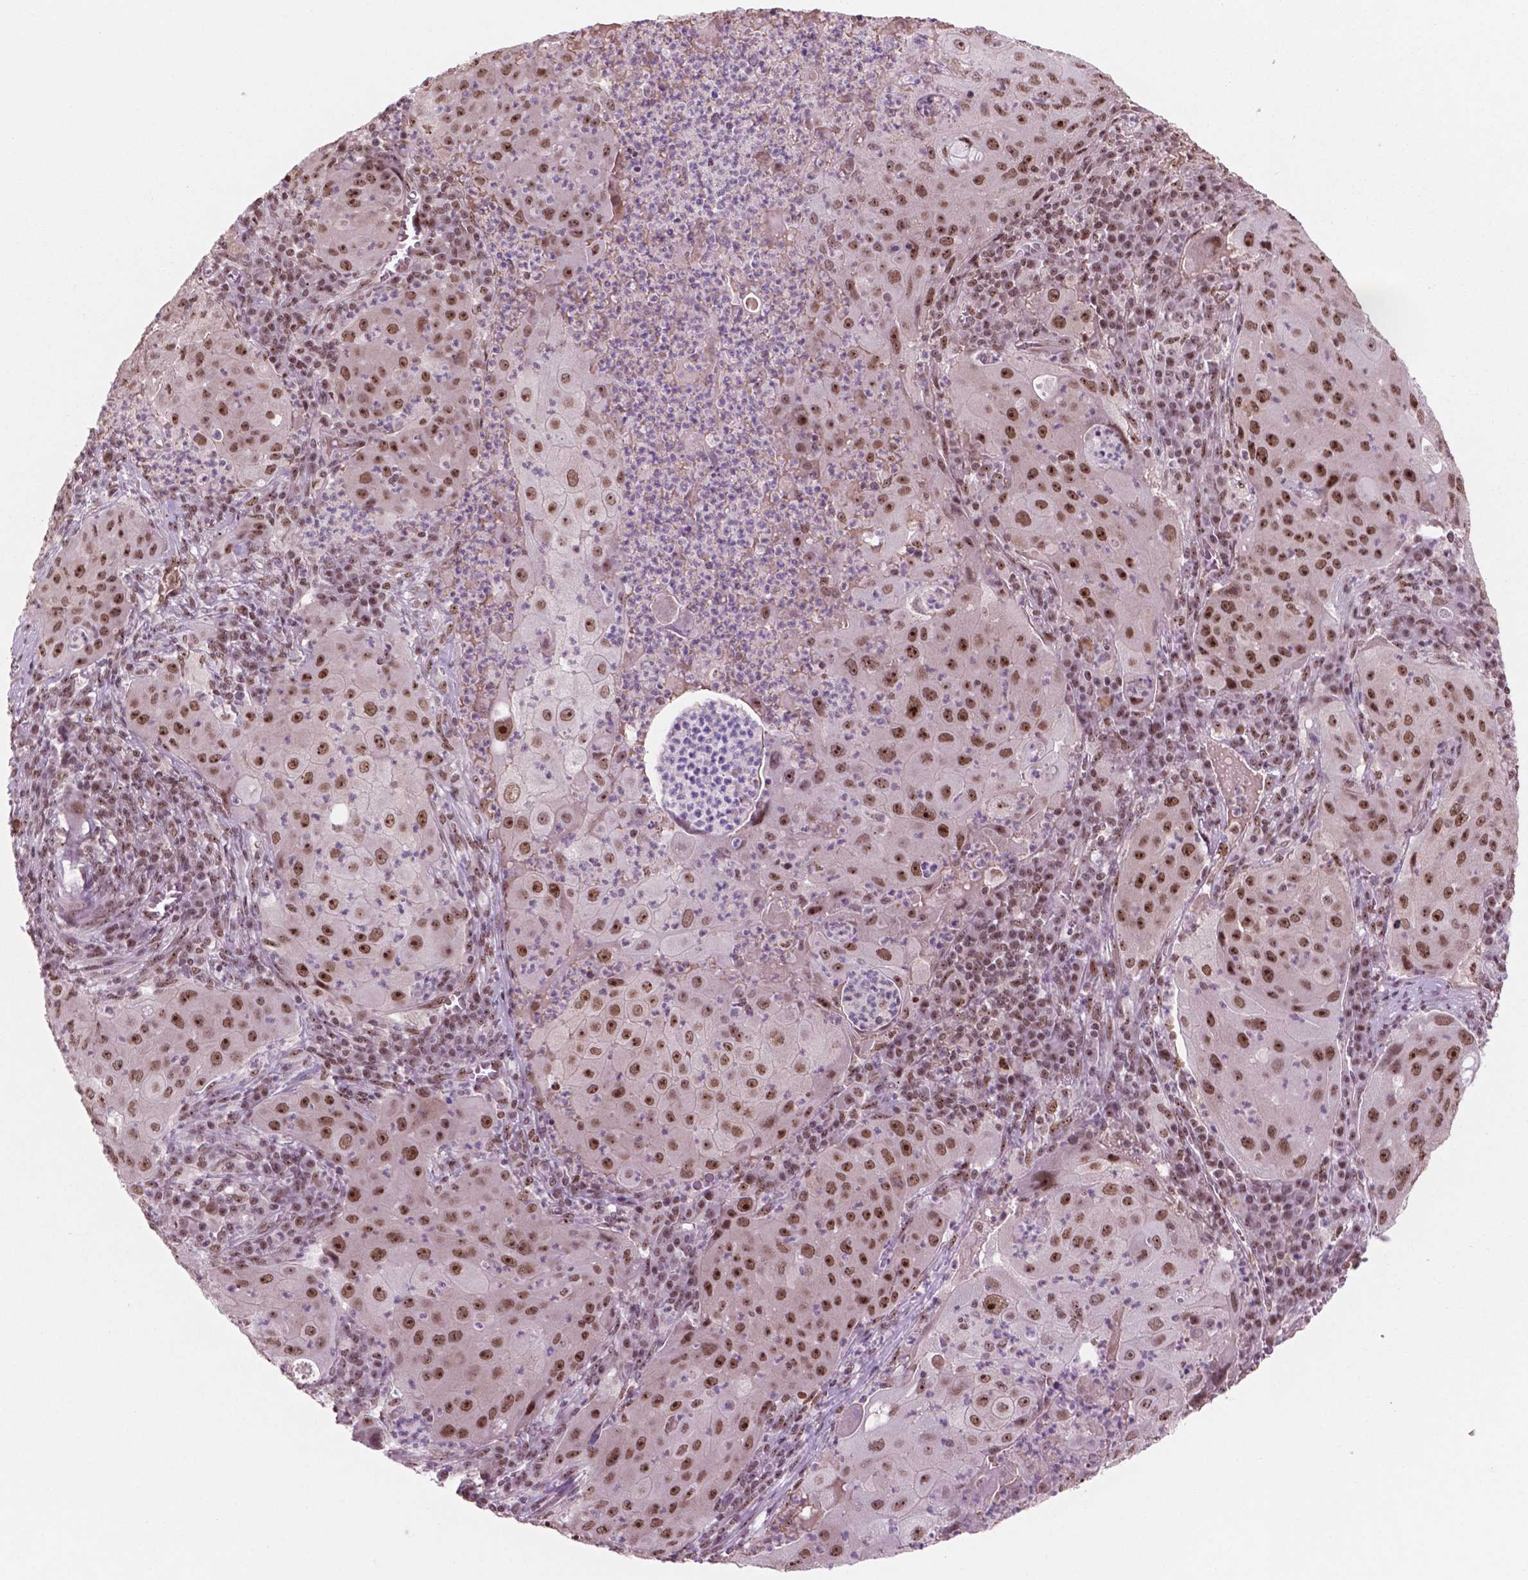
{"staining": {"intensity": "strong", "quantity": ">75%", "location": "nuclear"}, "tissue": "lung cancer", "cell_type": "Tumor cells", "image_type": "cancer", "snomed": [{"axis": "morphology", "description": "Squamous cell carcinoma, NOS"}, {"axis": "topography", "description": "Lung"}], "caption": "Immunohistochemical staining of lung cancer (squamous cell carcinoma) reveals high levels of strong nuclear protein staining in about >75% of tumor cells.", "gene": "POLR2E", "patient": {"sex": "female", "age": 59}}